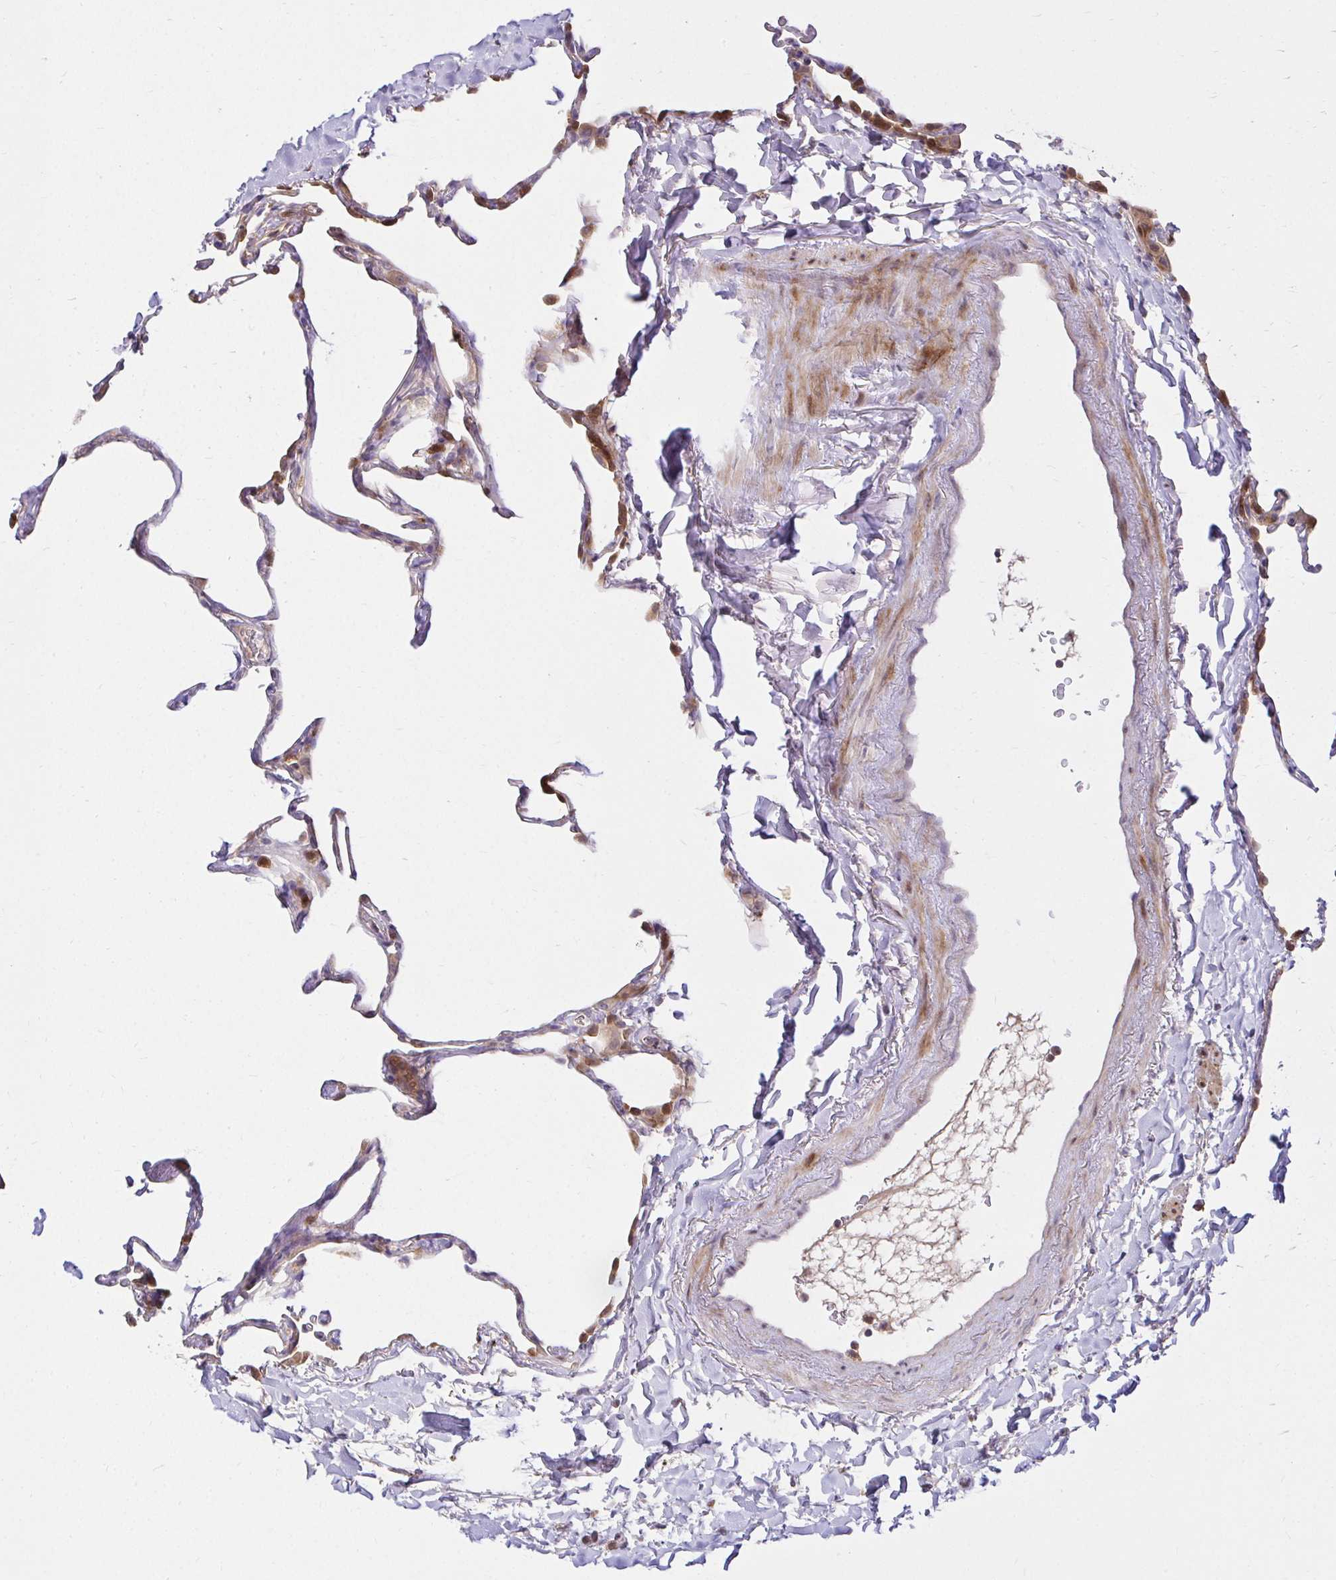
{"staining": {"intensity": "moderate", "quantity": "25%-75%", "location": "cytoplasmic/membranous"}, "tissue": "lung", "cell_type": "Alveolar cells", "image_type": "normal", "snomed": [{"axis": "morphology", "description": "Normal tissue, NOS"}, {"axis": "topography", "description": "Lung"}], "caption": "The immunohistochemical stain highlights moderate cytoplasmic/membranous staining in alveolar cells of benign lung. (IHC, brightfield microscopy, high magnification).", "gene": "ITGA2", "patient": {"sex": "male", "age": 65}}